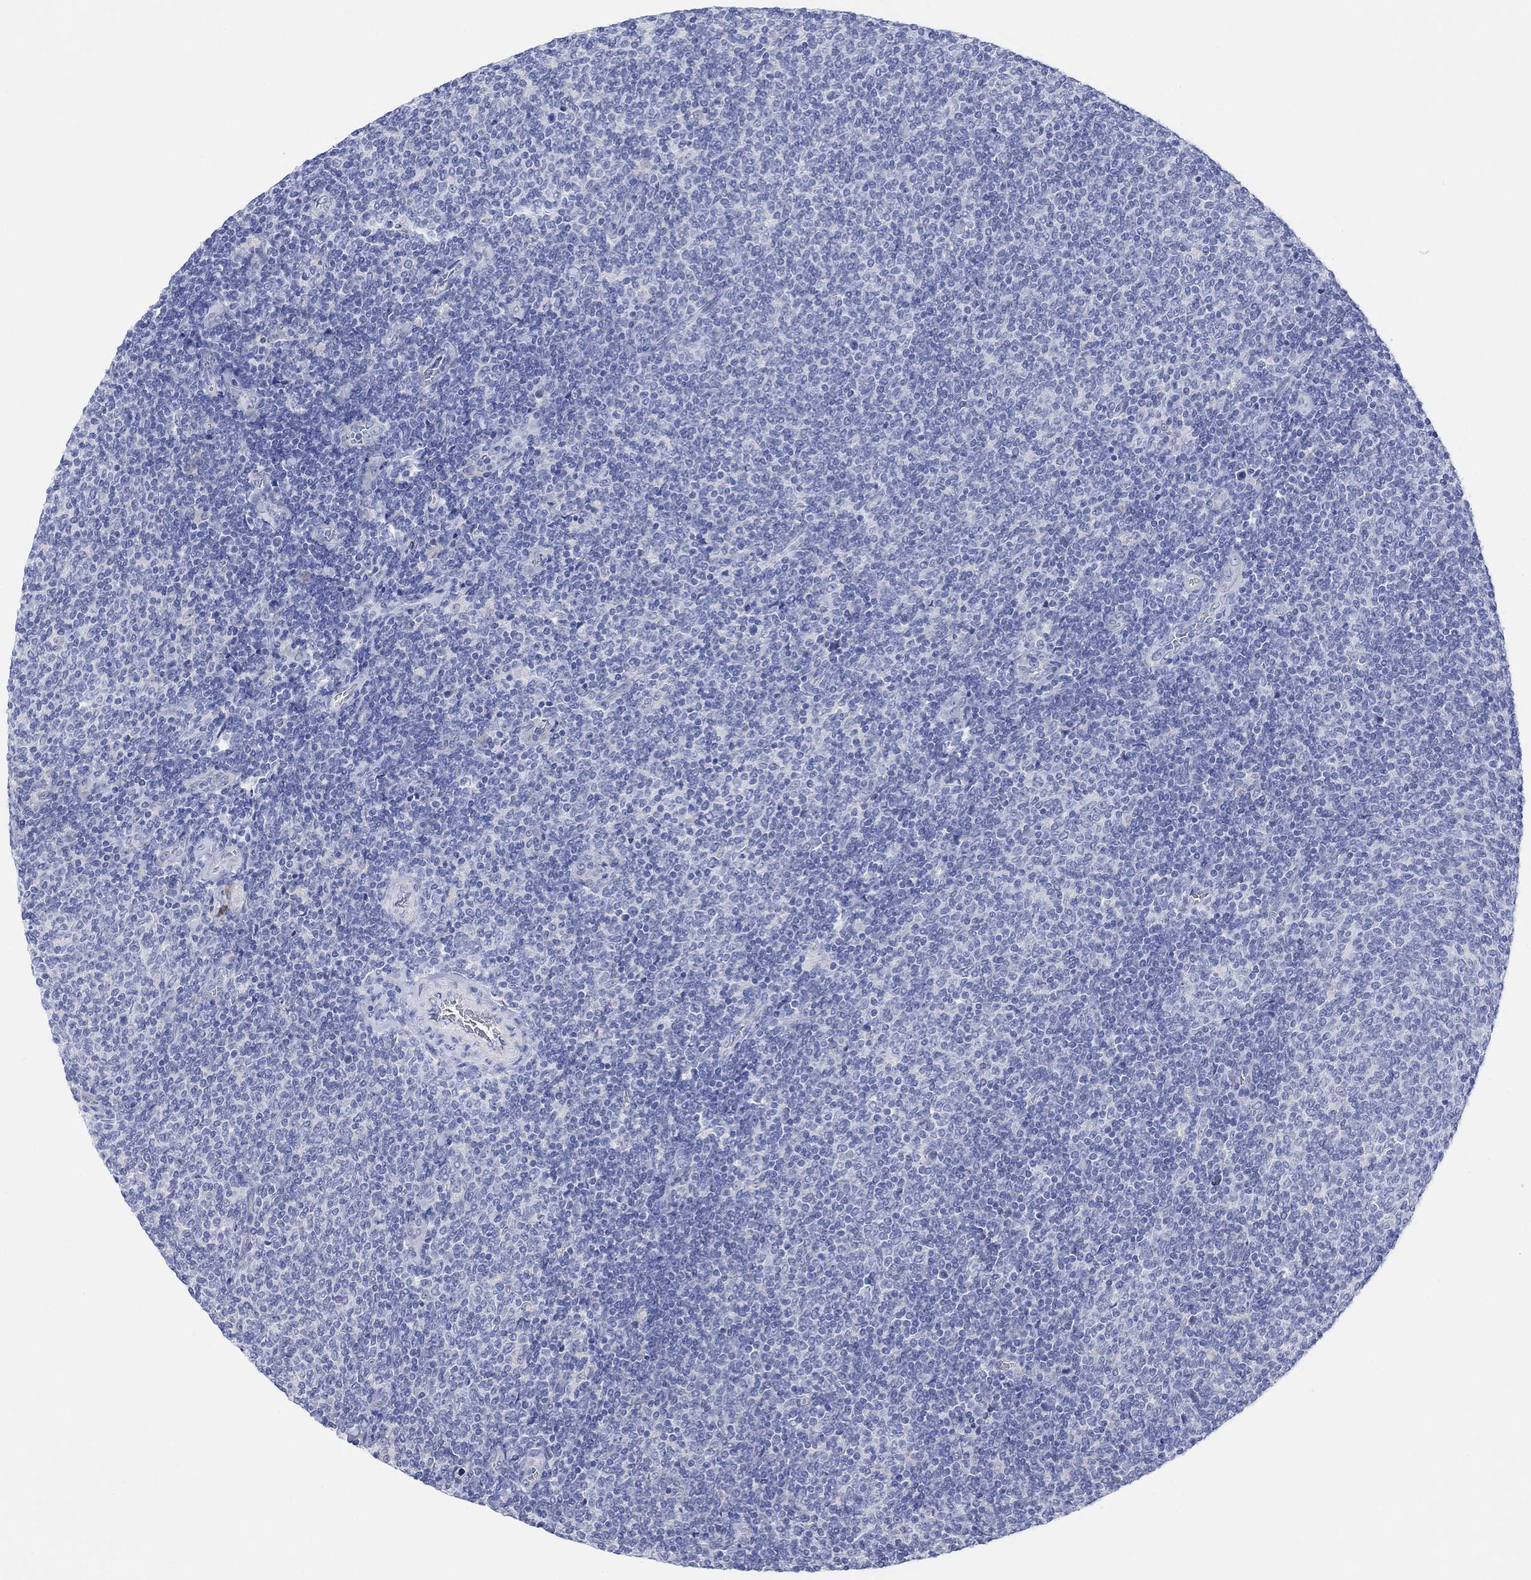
{"staining": {"intensity": "negative", "quantity": "none", "location": "none"}, "tissue": "lymphoma", "cell_type": "Tumor cells", "image_type": "cancer", "snomed": [{"axis": "morphology", "description": "Malignant lymphoma, non-Hodgkin's type, Low grade"}, {"axis": "topography", "description": "Lymph node"}], "caption": "IHC of lymphoma demonstrates no staining in tumor cells.", "gene": "GNG13", "patient": {"sex": "male", "age": 52}}